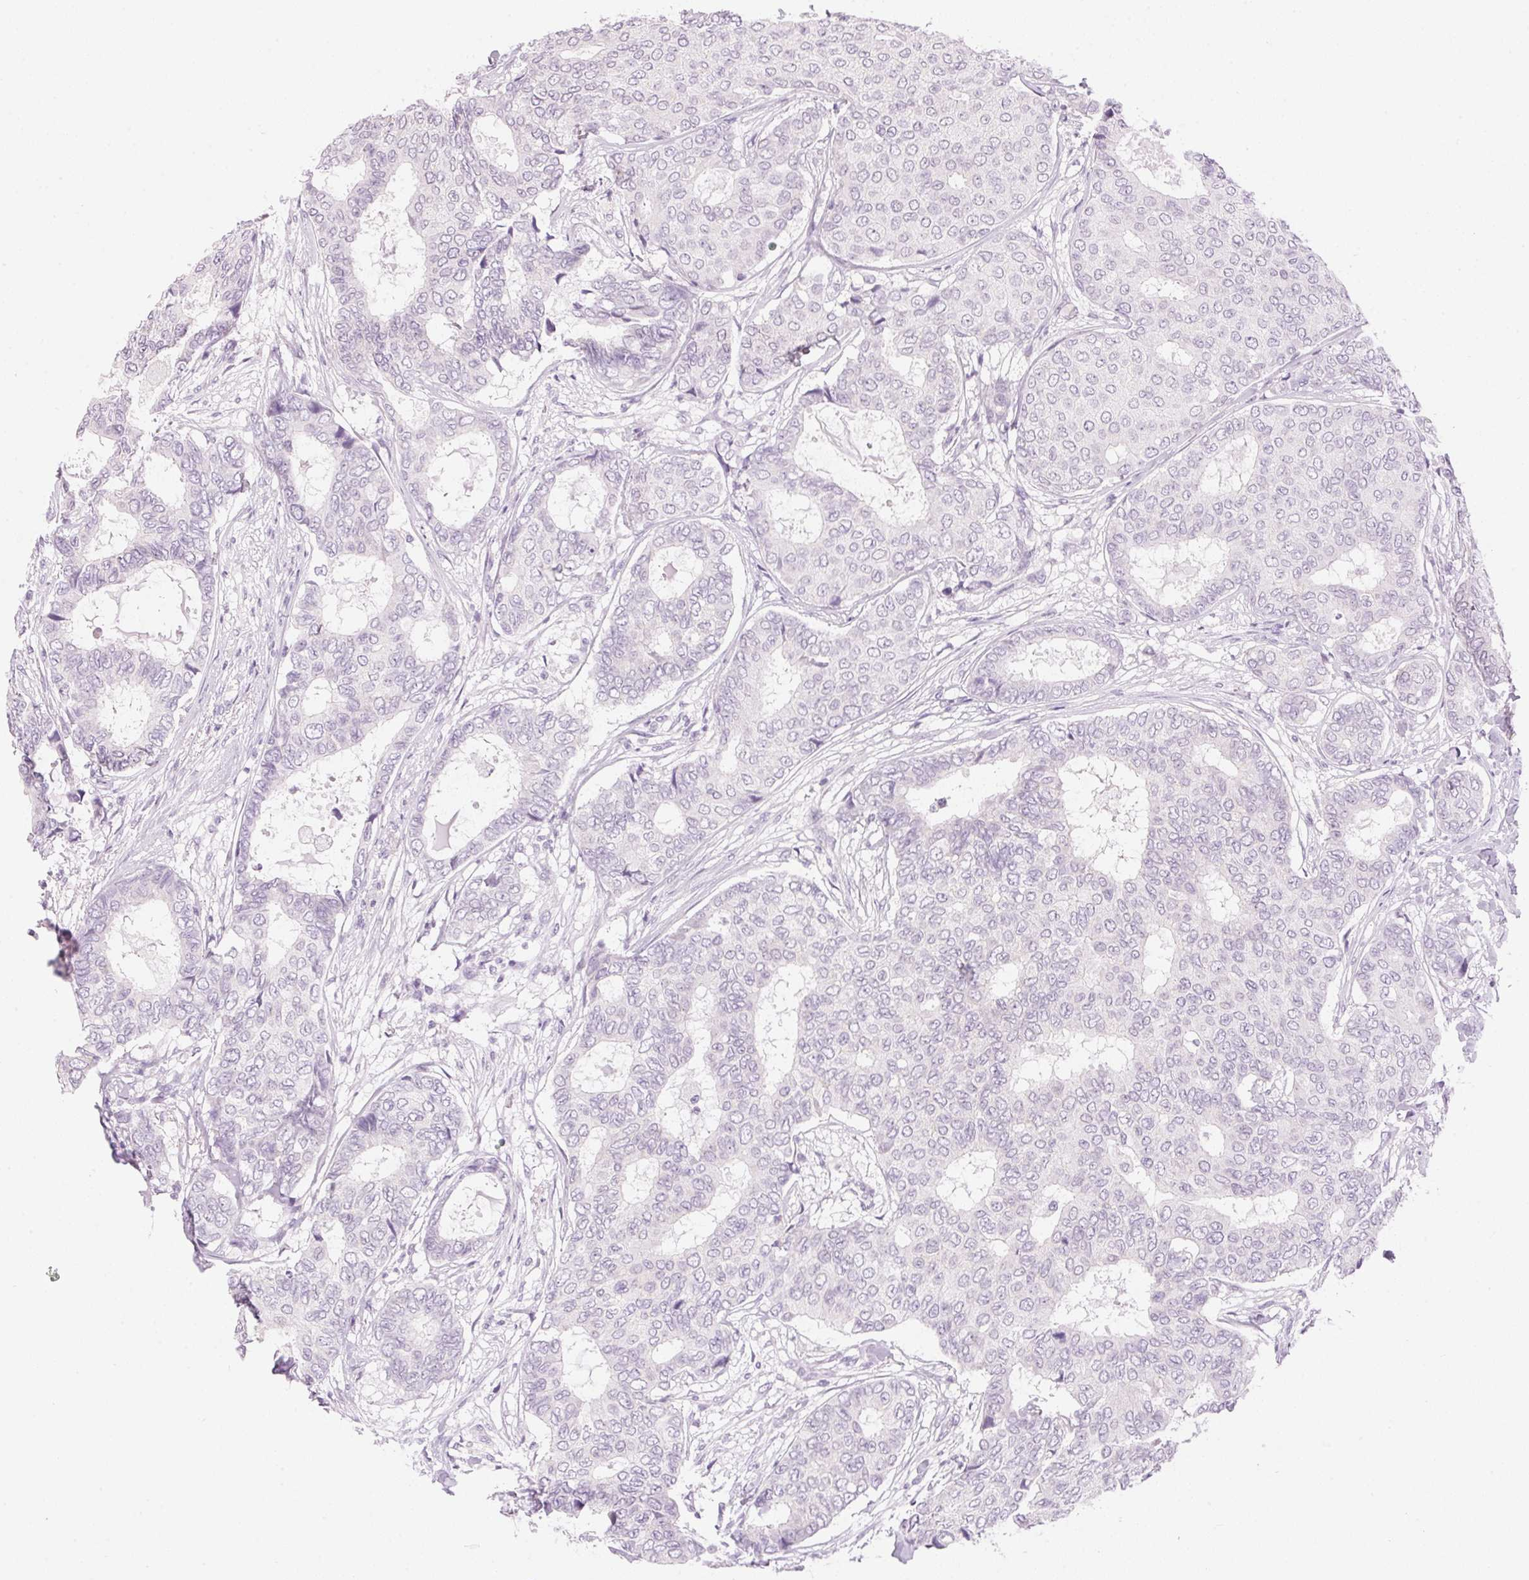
{"staining": {"intensity": "negative", "quantity": "none", "location": "none"}, "tissue": "breast cancer", "cell_type": "Tumor cells", "image_type": "cancer", "snomed": [{"axis": "morphology", "description": "Duct carcinoma"}, {"axis": "topography", "description": "Breast"}], "caption": "Immunohistochemical staining of human breast cancer shows no significant positivity in tumor cells. The staining is performed using DAB brown chromogen with nuclei counter-stained in using hematoxylin.", "gene": "HSD17B2", "patient": {"sex": "female", "age": 75}}